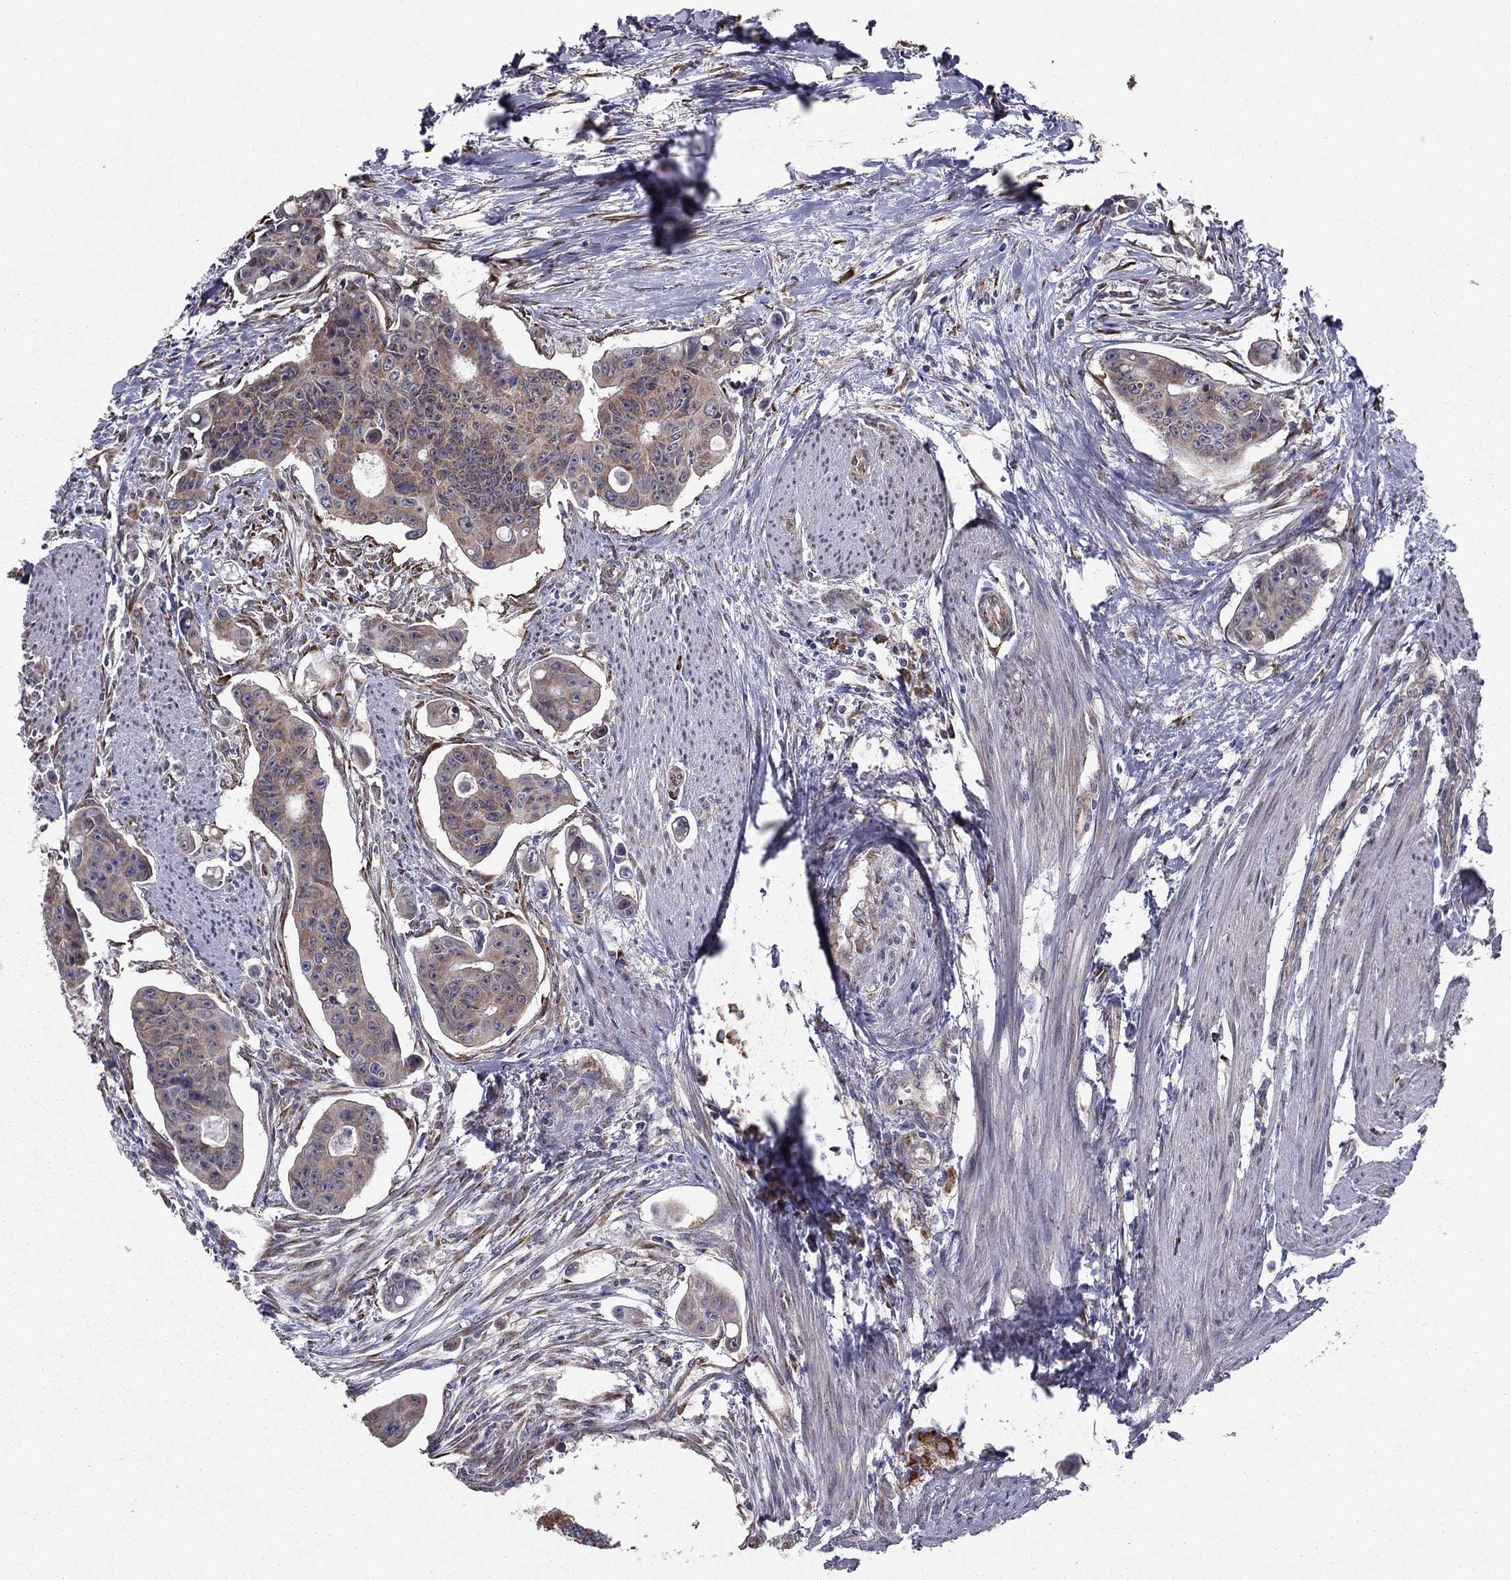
{"staining": {"intensity": "weak", "quantity": "25%-75%", "location": "cytoplasmic/membranous"}, "tissue": "colorectal cancer", "cell_type": "Tumor cells", "image_type": "cancer", "snomed": [{"axis": "morphology", "description": "Adenocarcinoma, NOS"}, {"axis": "topography", "description": "Colon"}], "caption": "This histopathology image displays immunohistochemistry staining of human colorectal cancer, with low weak cytoplasmic/membranous positivity in about 25%-75% of tumor cells.", "gene": "NKIRAS1", "patient": {"sex": "male", "age": 70}}